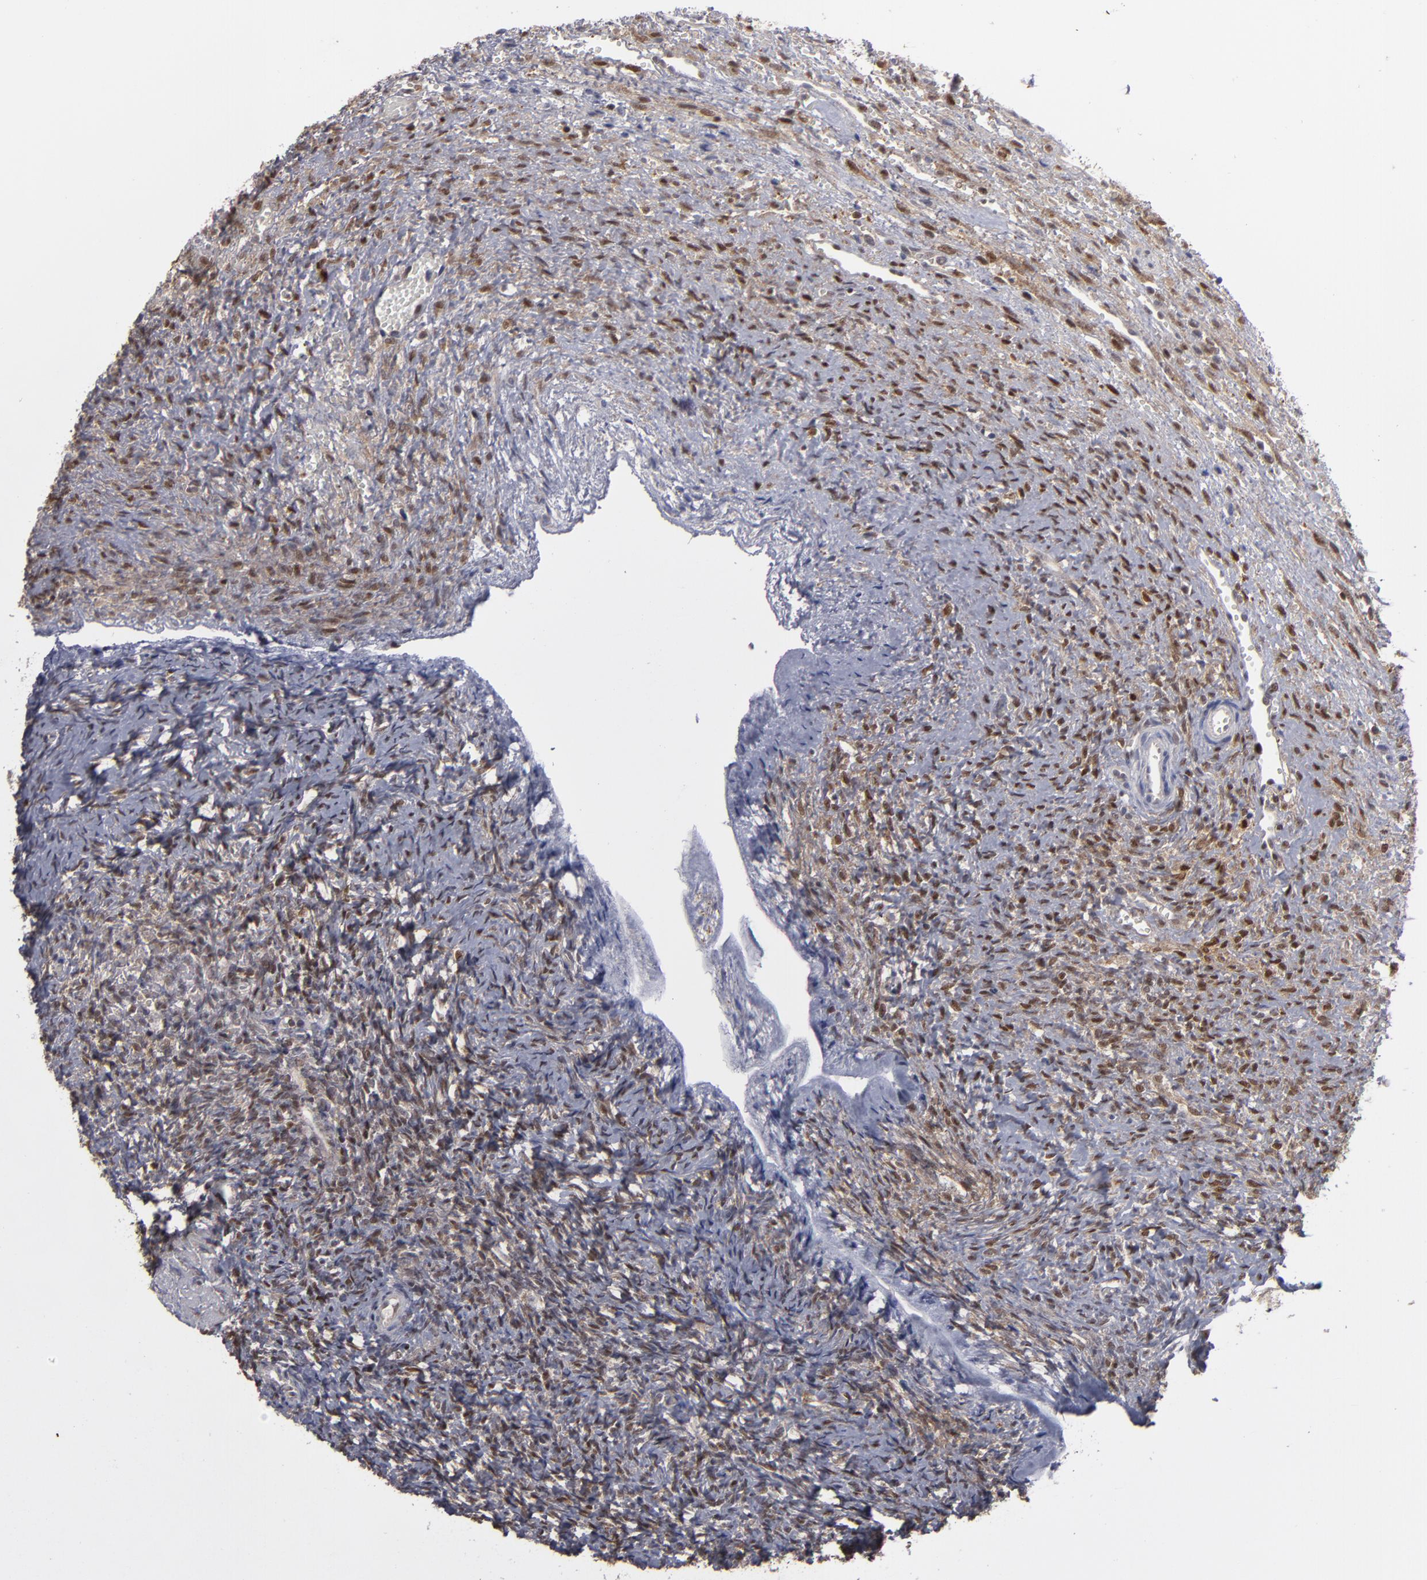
{"staining": {"intensity": "negative", "quantity": "none", "location": "none"}, "tissue": "ovary", "cell_type": "Follicle cells", "image_type": "normal", "snomed": [{"axis": "morphology", "description": "Normal tissue, NOS"}, {"axis": "topography", "description": "Ovary"}], "caption": "Immunohistochemistry (IHC) histopathology image of unremarkable ovary: human ovary stained with DAB shows no significant protein positivity in follicle cells. (IHC, brightfield microscopy, high magnification).", "gene": "GSR", "patient": {"sex": "female", "age": 56}}